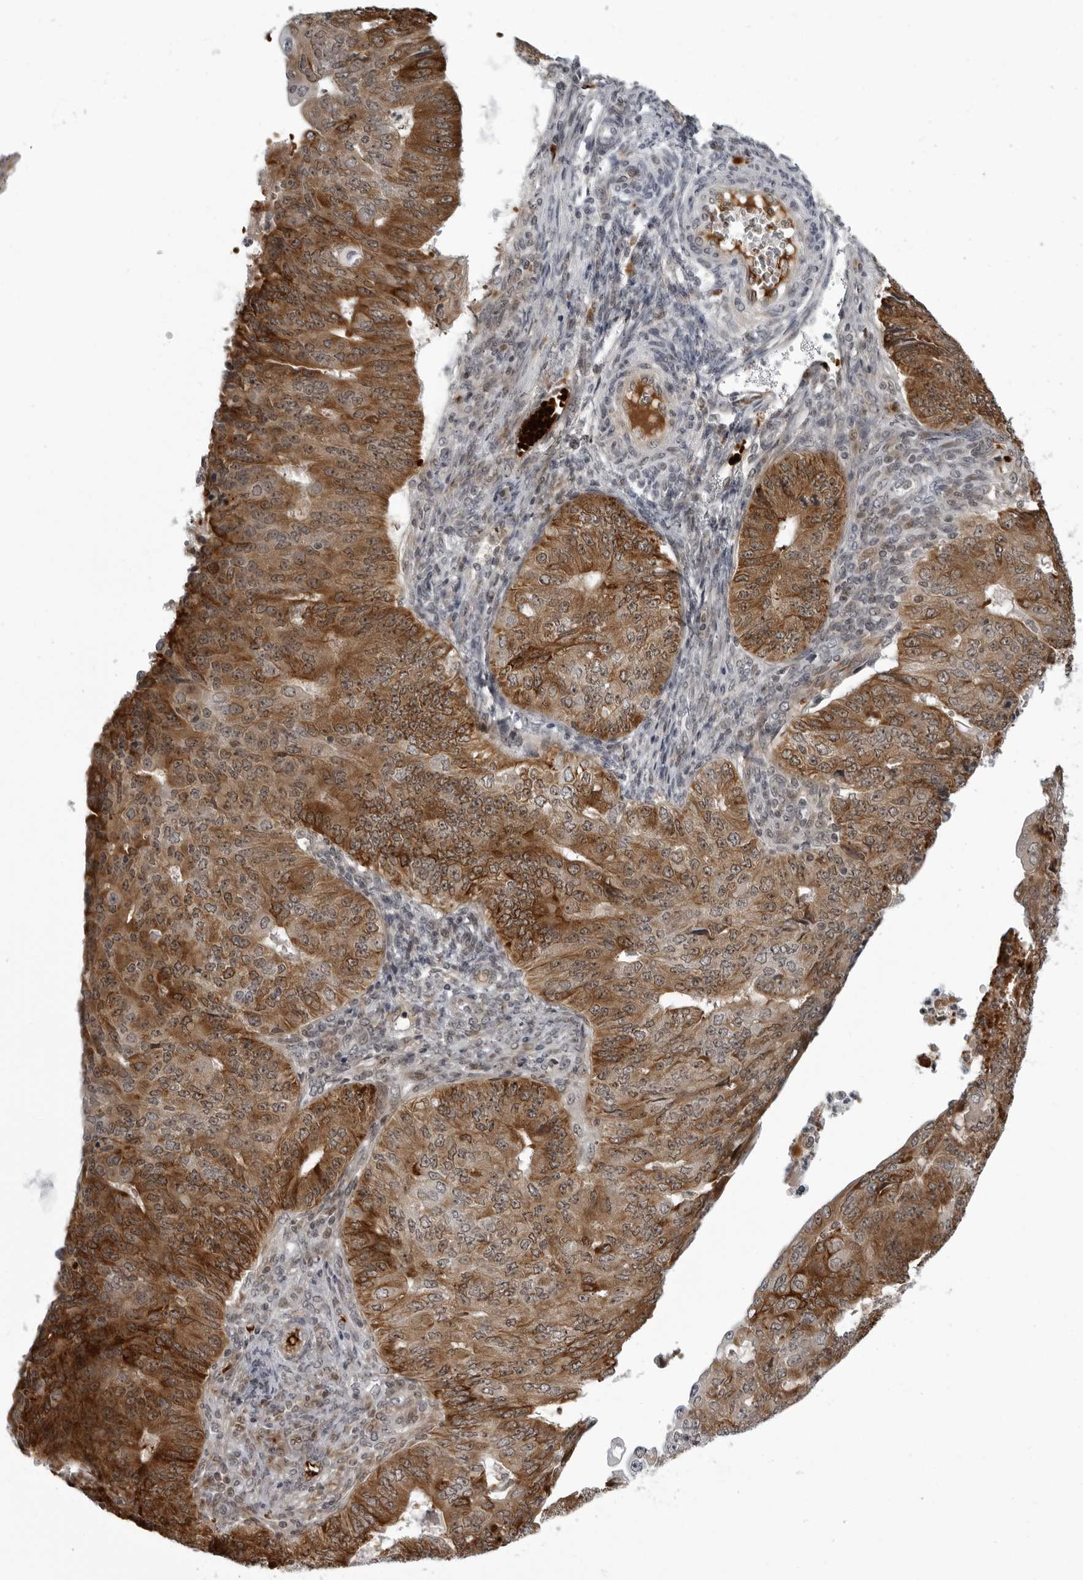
{"staining": {"intensity": "strong", "quantity": ">75%", "location": "cytoplasmic/membranous"}, "tissue": "endometrial cancer", "cell_type": "Tumor cells", "image_type": "cancer", "snomed": [{"axis": "morphology", "description": "Adenocarcinoma, NOS"}, {"axis": "topography", "description": "Endometrium"}], "caption": "Endometrial cancer was stained to show a protein in brown. There is high levels of strong cytoplasmic/membranous staining in approximately >75% of tumor cells.", "gene": "THOP1", "patient": {"sex": "female", "age": 32}}